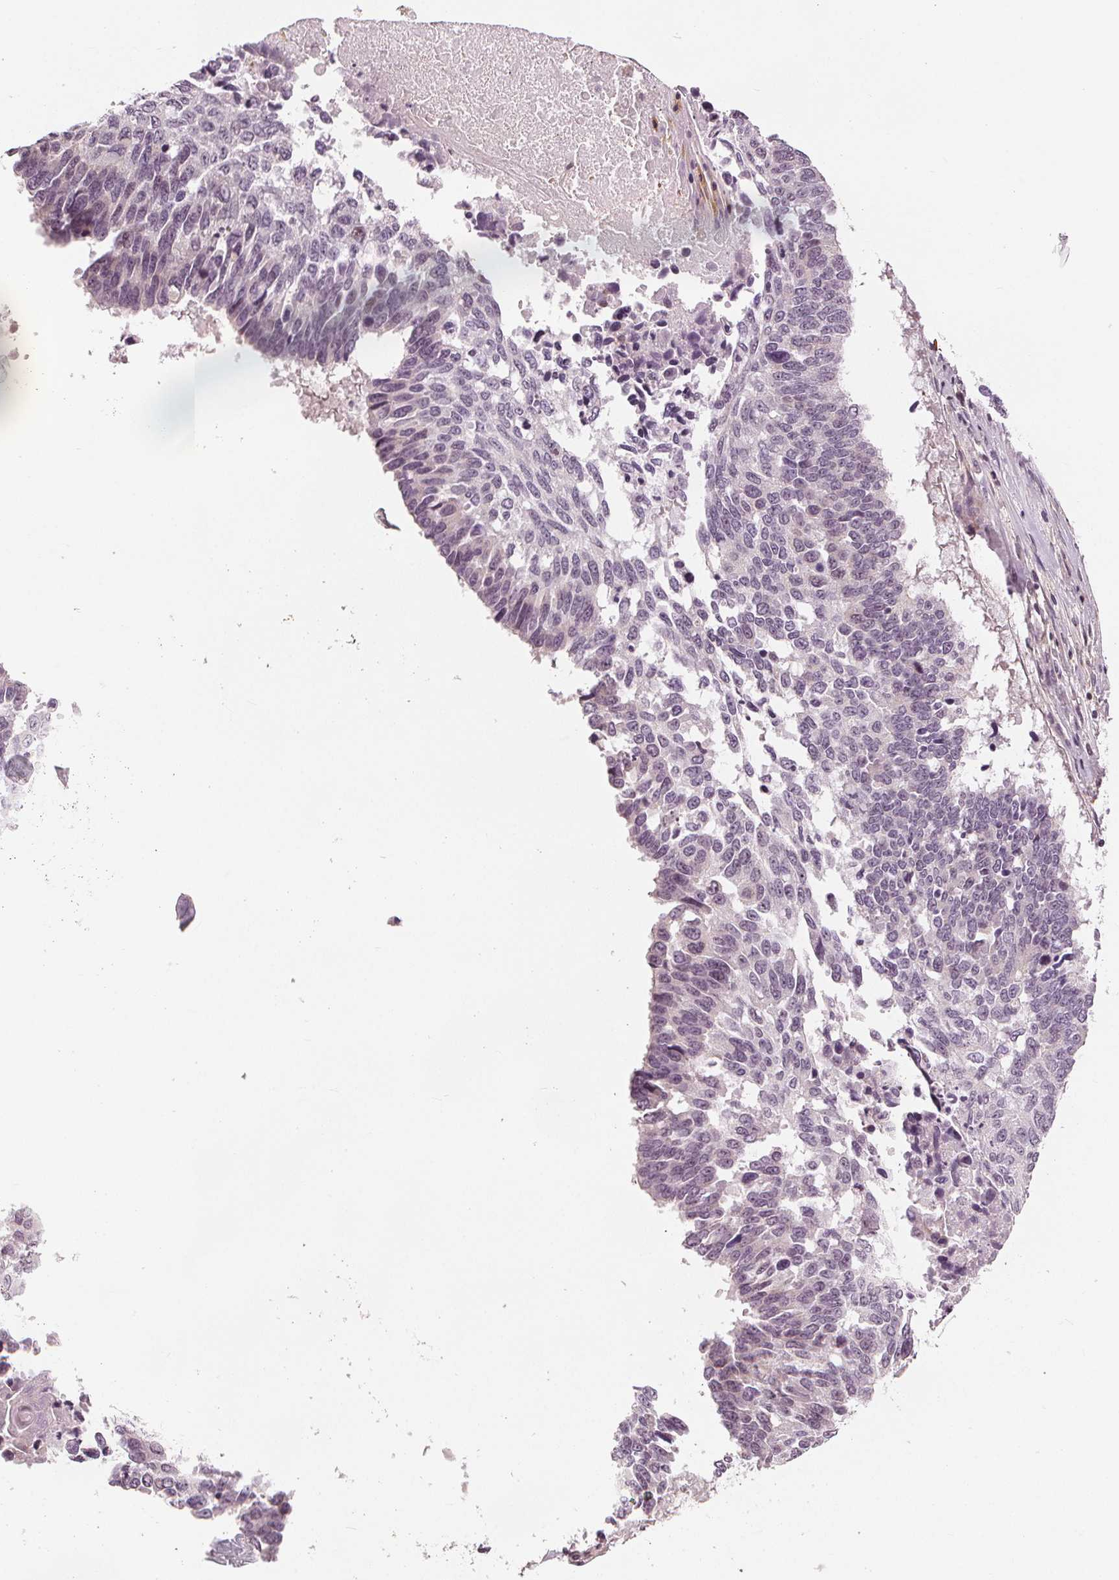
{"staining": {"intensity": "negative", "quantity": "none", "location": "none"}, "tissue": "lung cancer", "cell_type": "Tumor cells", "image_type": "cancer", "snomed": [{"axis": "morphology", "description": "Squamous cell carcinoma, NOS"}, {"axis": "topography", "description": "Lung"}], "caption": "An image of squamous cell carcinoma (lung) stained for a protein shows no brown staining in tumor cells.", "gene": "SLC34A1", "patient": {"sex": "male", "age": 73}}